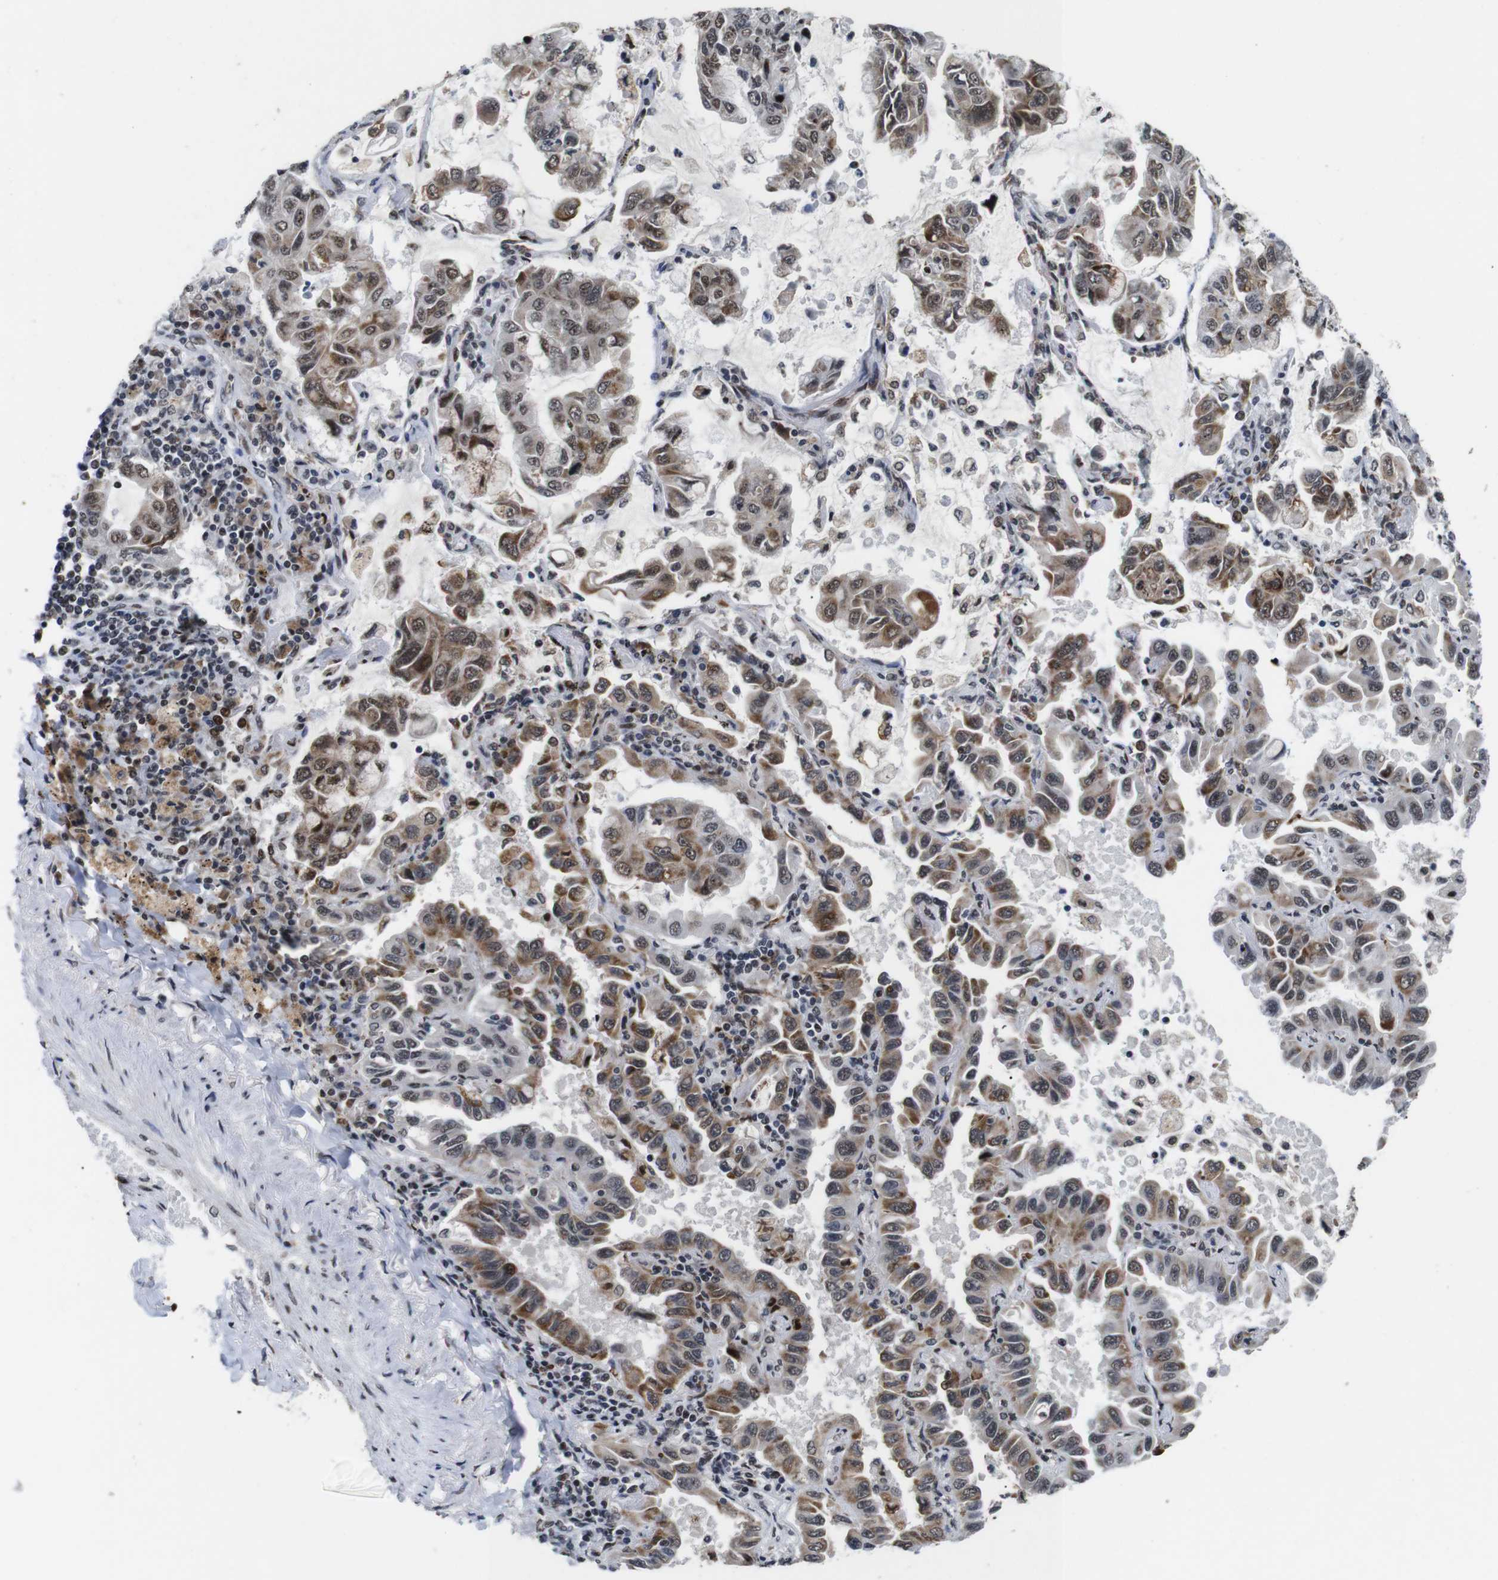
{"staining": {"intensity": "moderate", "quantity": ">75%", "location": "cytoplasmic/membranous,nuclear"}, "tissue": "lung cancer", "cell_type": "Tumor cells", "image_type": "cancer", "snomed": [{"axis": "morphology", "description": "Adenocarcinoma, NOS"}, {"axis": "topography", "description": "Lung"}], "caption": "Lung cancer stained for a protein (brown) exhibits moderate cytoplasmic/membranous and nuclear positive staining in approximately >75% of tumor cells.", "gene": "EIF4G1", "patient": {"sex": "male", "age": 64}}